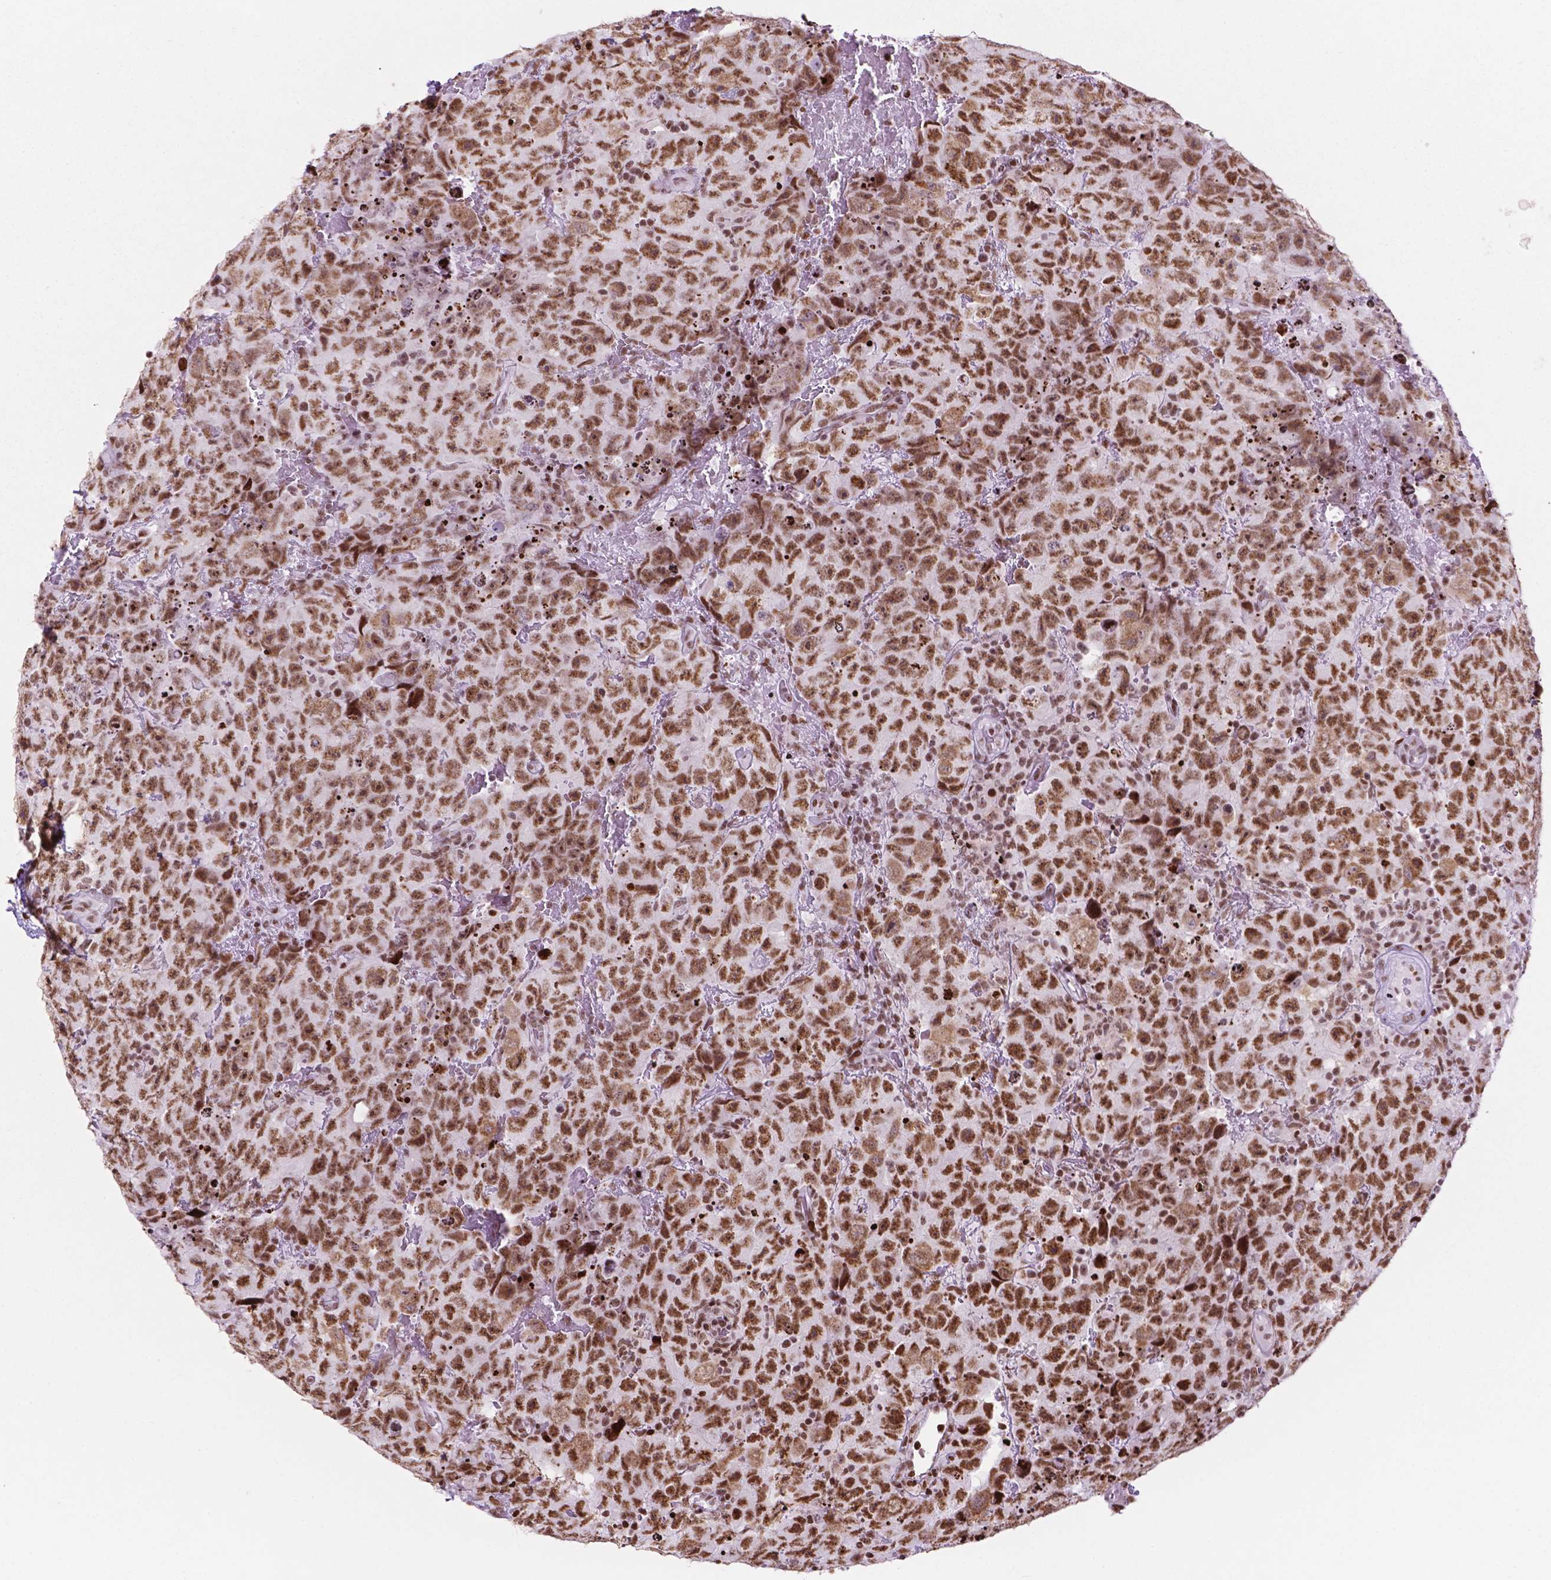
{"staining": {"intensity": "moderate", "quantity": ">75%", "location": "nuclear"}, "tissue": "testis cancer", "cell_type": "Tumor cells", "image_type": "cancer", "snomed": [{"axis": "morphology", "description": "Carcinoma, Embryonal, NOS"}, {"axis": "topography", "description": "Testis"}], "caption": "Immunohistochemical staining of testis cancer (embryonal carcinoma) demonstrates medium levels of moderate nuclear staining in approximately >75% of tumor cells. (DAB (3,3'-diaminobenzidine) IHC, brown staining for protein, blue staining for nuclei).", "gene": "TMEM250", "patient": {"sex": "male", "age": 24}}